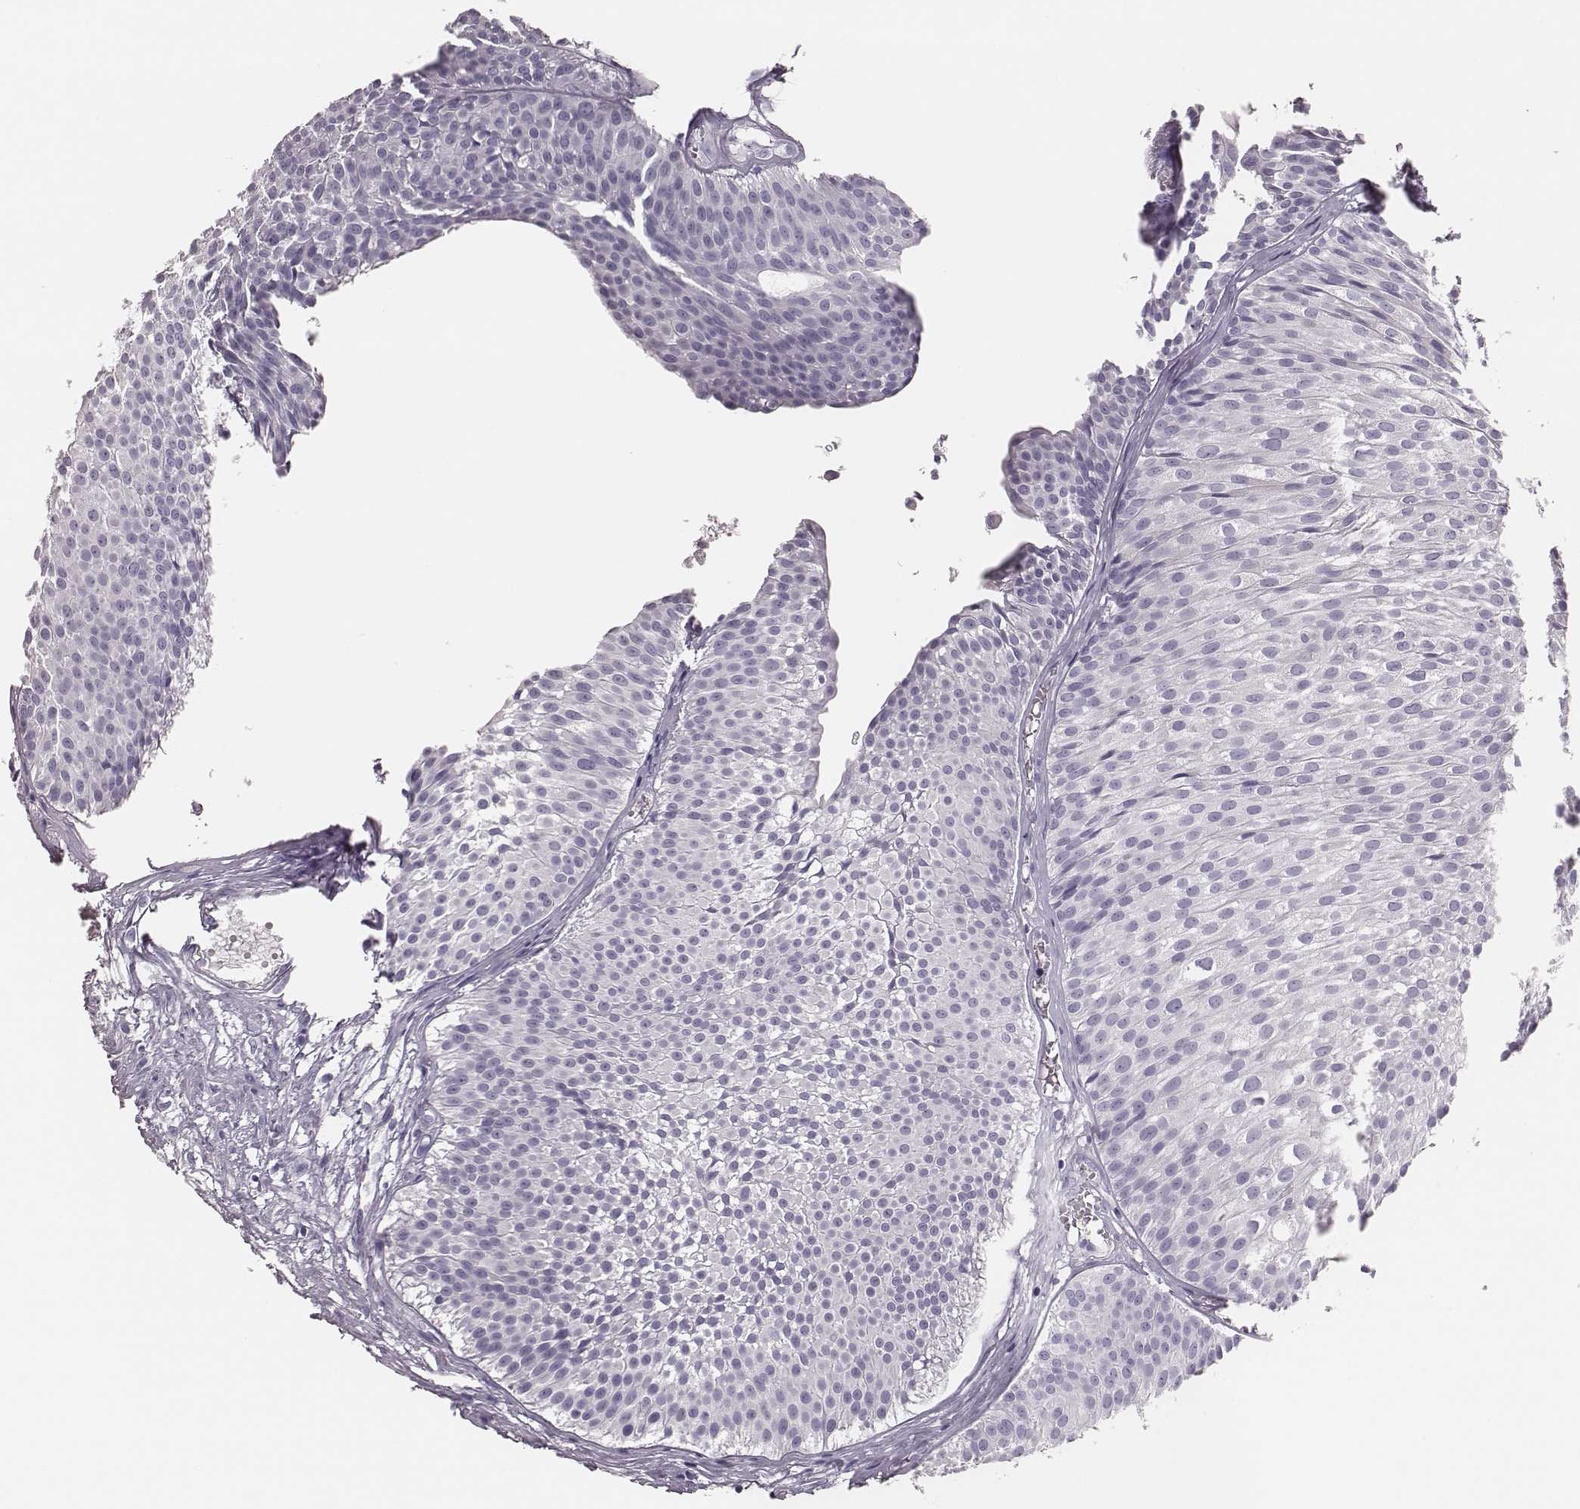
{"staining": {"intensity": "negative", "quantity": "none", "location": "none"}, "tissue": "urothelial cancer", "cell_type": "Tumor cells", "image_type": "cancer", "snomed": [{"axis": "morphology", "description": "Urothelial carcinoma, Low grade"}, {"axis": "topography", "description": "Urinary bladder"}], "caption": "Tumor cells show no significant protein staining in low-grade urothelial carcinoma.", "gene": "H1-6", "patient": {"sex": "male", "age": 63}}